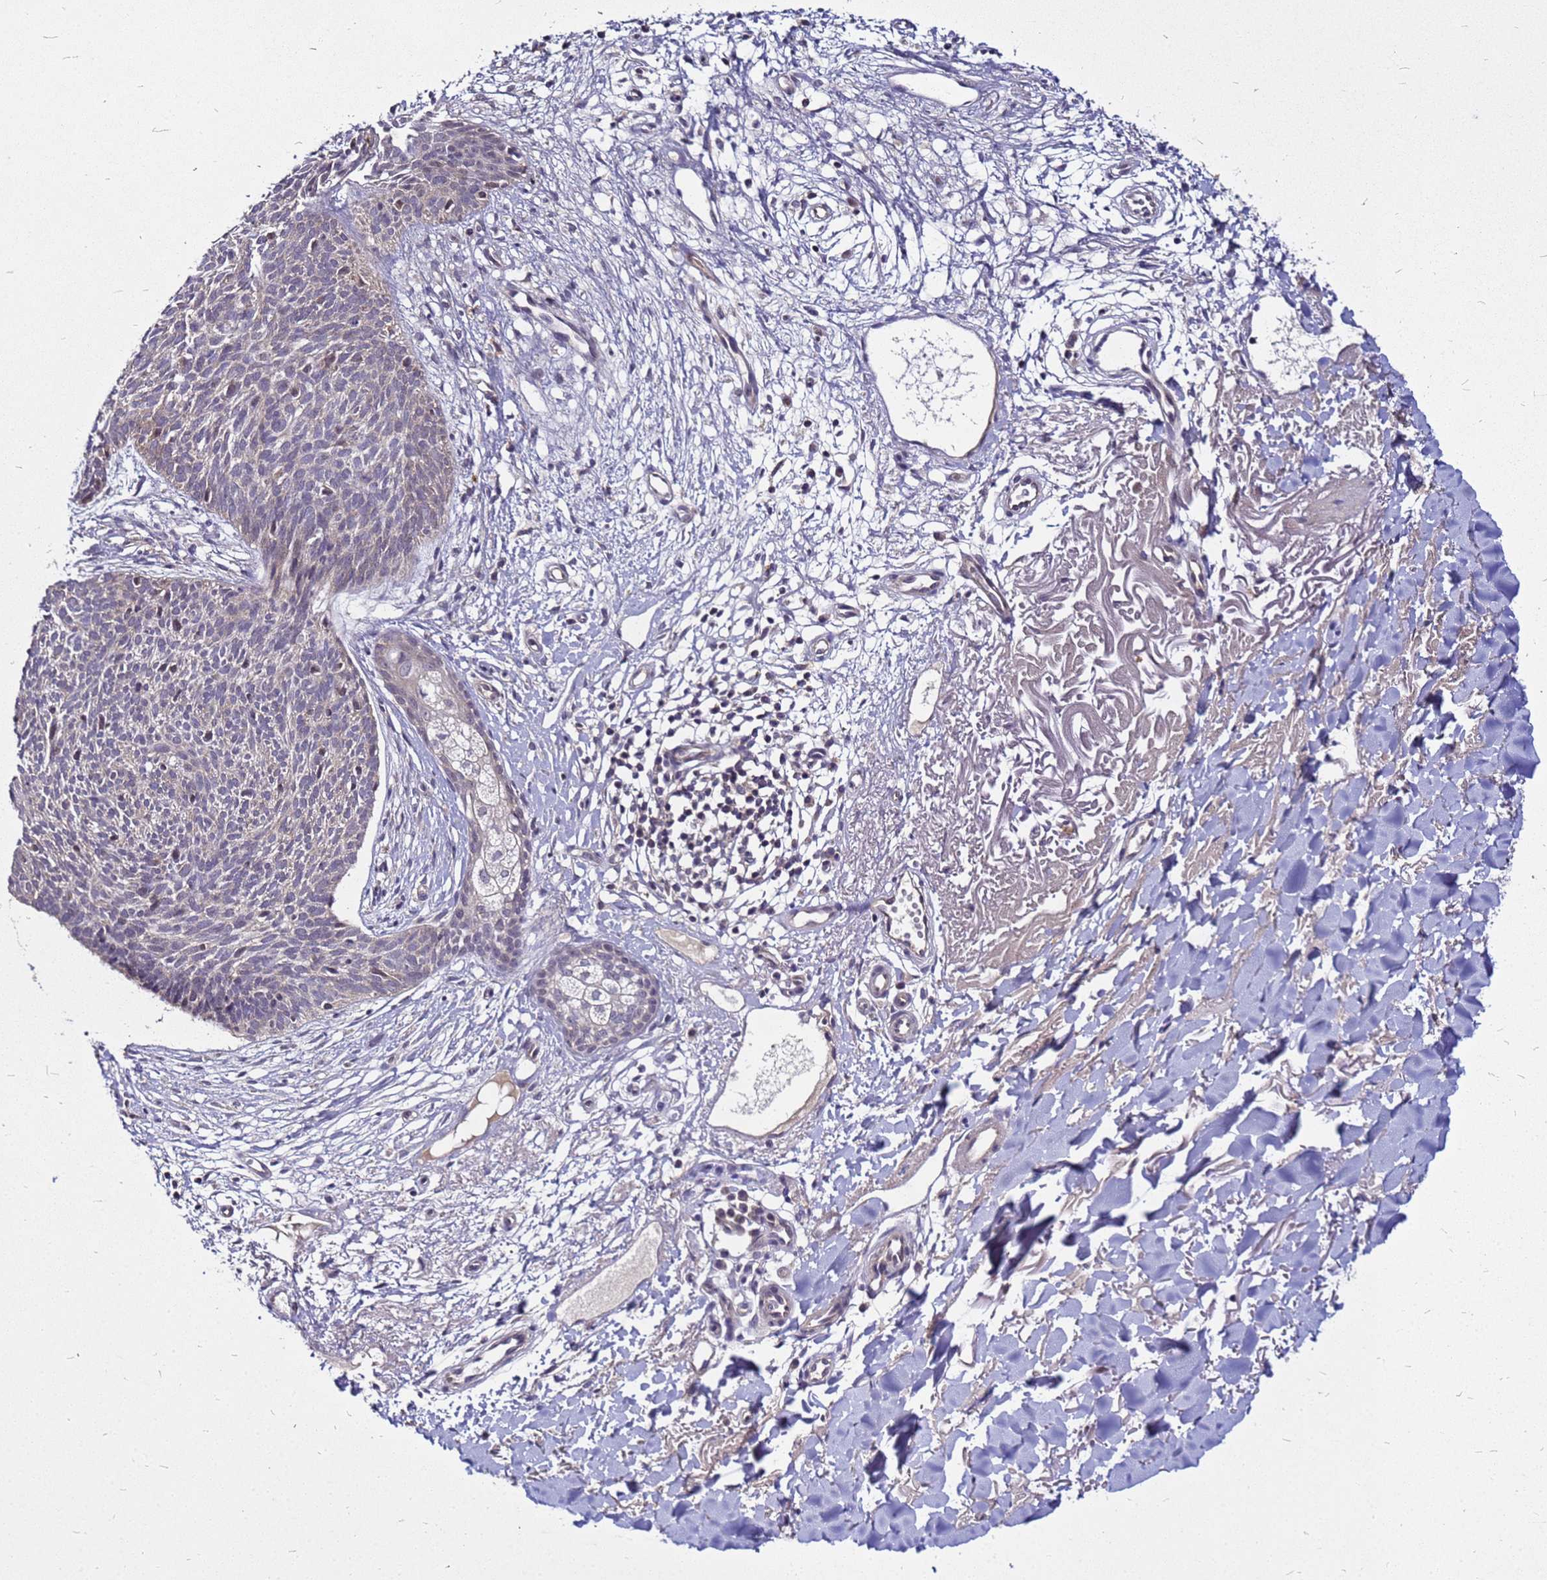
{"staining": {"intensity": "negative", "quantity": "none", "location": "none"}, "tissue": "skin cancer", "cell_type": "Tumor cells", "image_type": "cancer", "snomed": [{"axis": "morphology", "description": "Basal cell carcinoma"}, {"axis": "topography", "description": "Skin"}], "caption": "This is an immunohistochemistry (IHC) histopathology image of skin cancer (basal cell carcinoma). There is no expression in tumor cells.", "gene": "SAT1", "patient": {"sex": "male", "age": 84}}